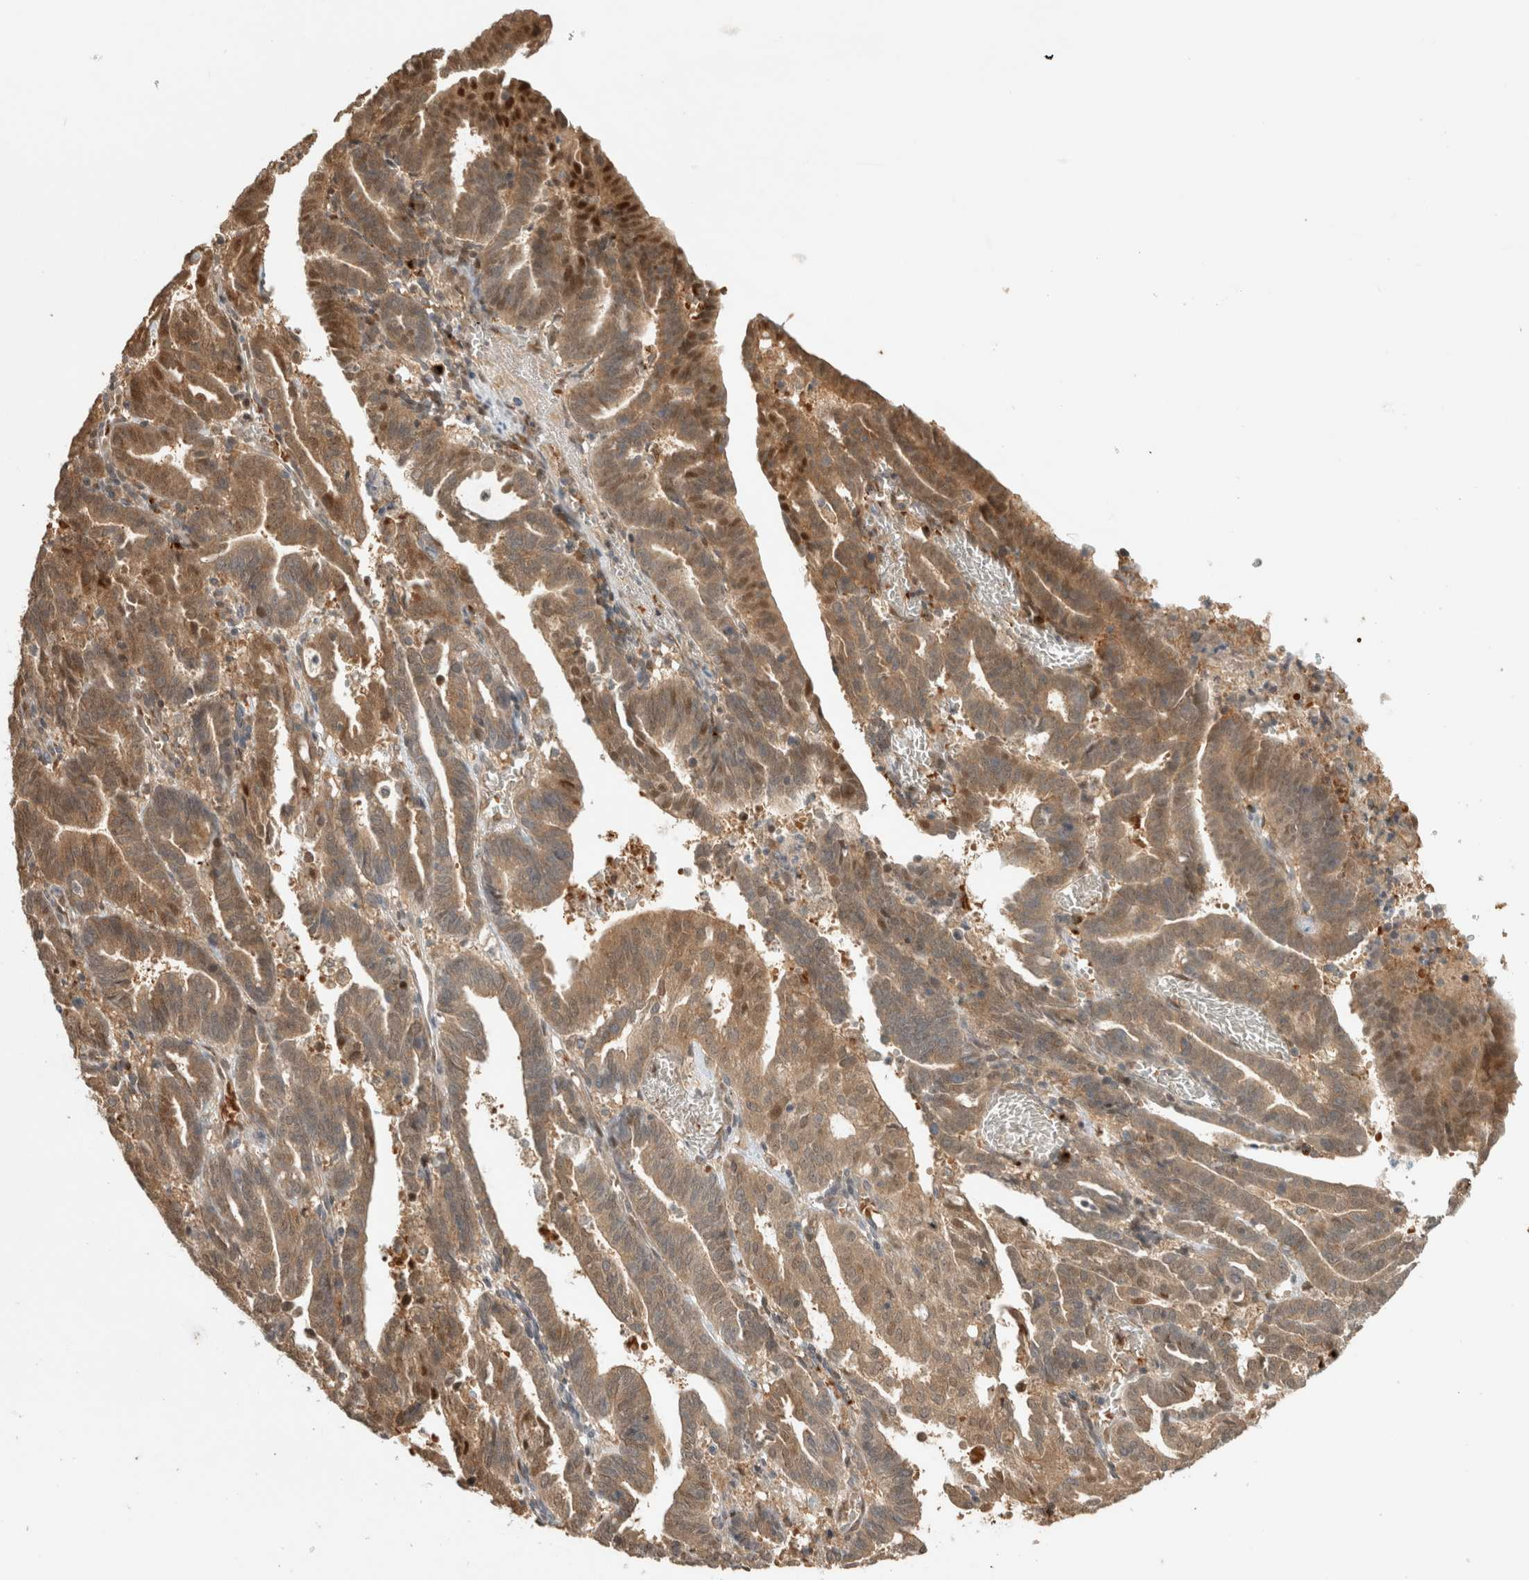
{"staining": {"intensity": "weak", "quantity": ">75%", "location": "cytoplasmic/membranous,nuclear"}, "tissue": "endometrial cancer", "cell_type": "Tumor cells", "image_type": "cancer", "snomed": [{"axis": "morphology", "description": "Adenocarcinoma, NOS"}, {"axis": "topography", "description": "Uterus"}], "caption": "Protein staining exhibits weak cytoplasmic/membranous and nuclear expression in approximately >75% of tumor cells in endometrial adenocarcinoma.", "gene": "OTUD6B", "patient": {"sex": "female", "age": 83}}